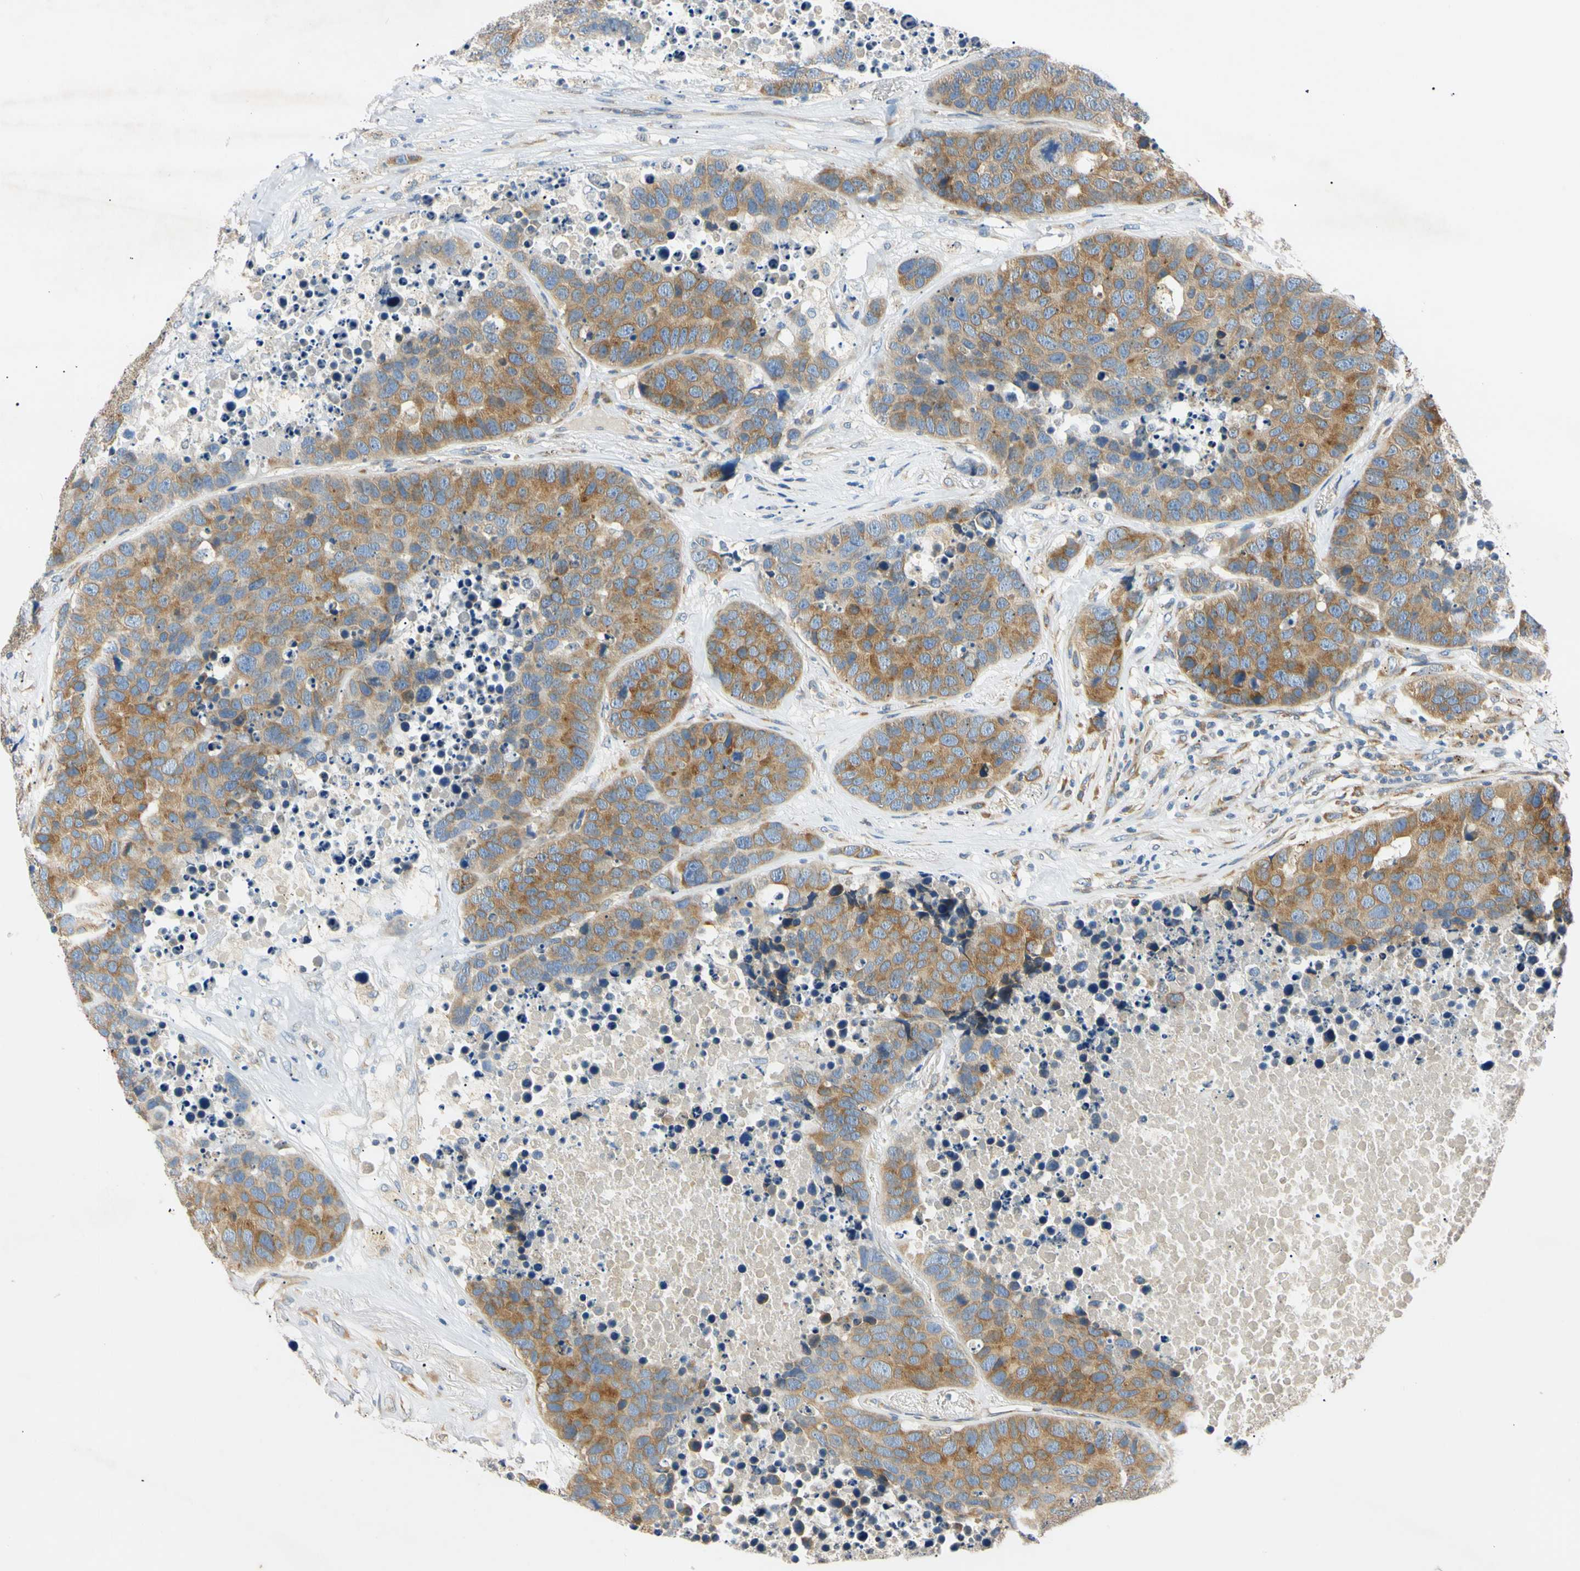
{"staining": {"intensity": "moderate", "quantity": ">75%", "location": "cytoplasmic/membranous"}, "tissue": "carcinoid", "cell_type": "Tumor cells", "image_type": "cancer", "snomed": [{"axis": "morphology", "description": "Carcinoid, malignant, NOS"}, {"axis": "topography", "description": "Lung"}], "caption": "Immunohistochemical staining of carcinoid reveals moderate cytoplasmic/membranous protein staining in approximately >75% of tumor cells.", "gene": "DNAJB12", "patient": {"sex": "male", "age": 60}}